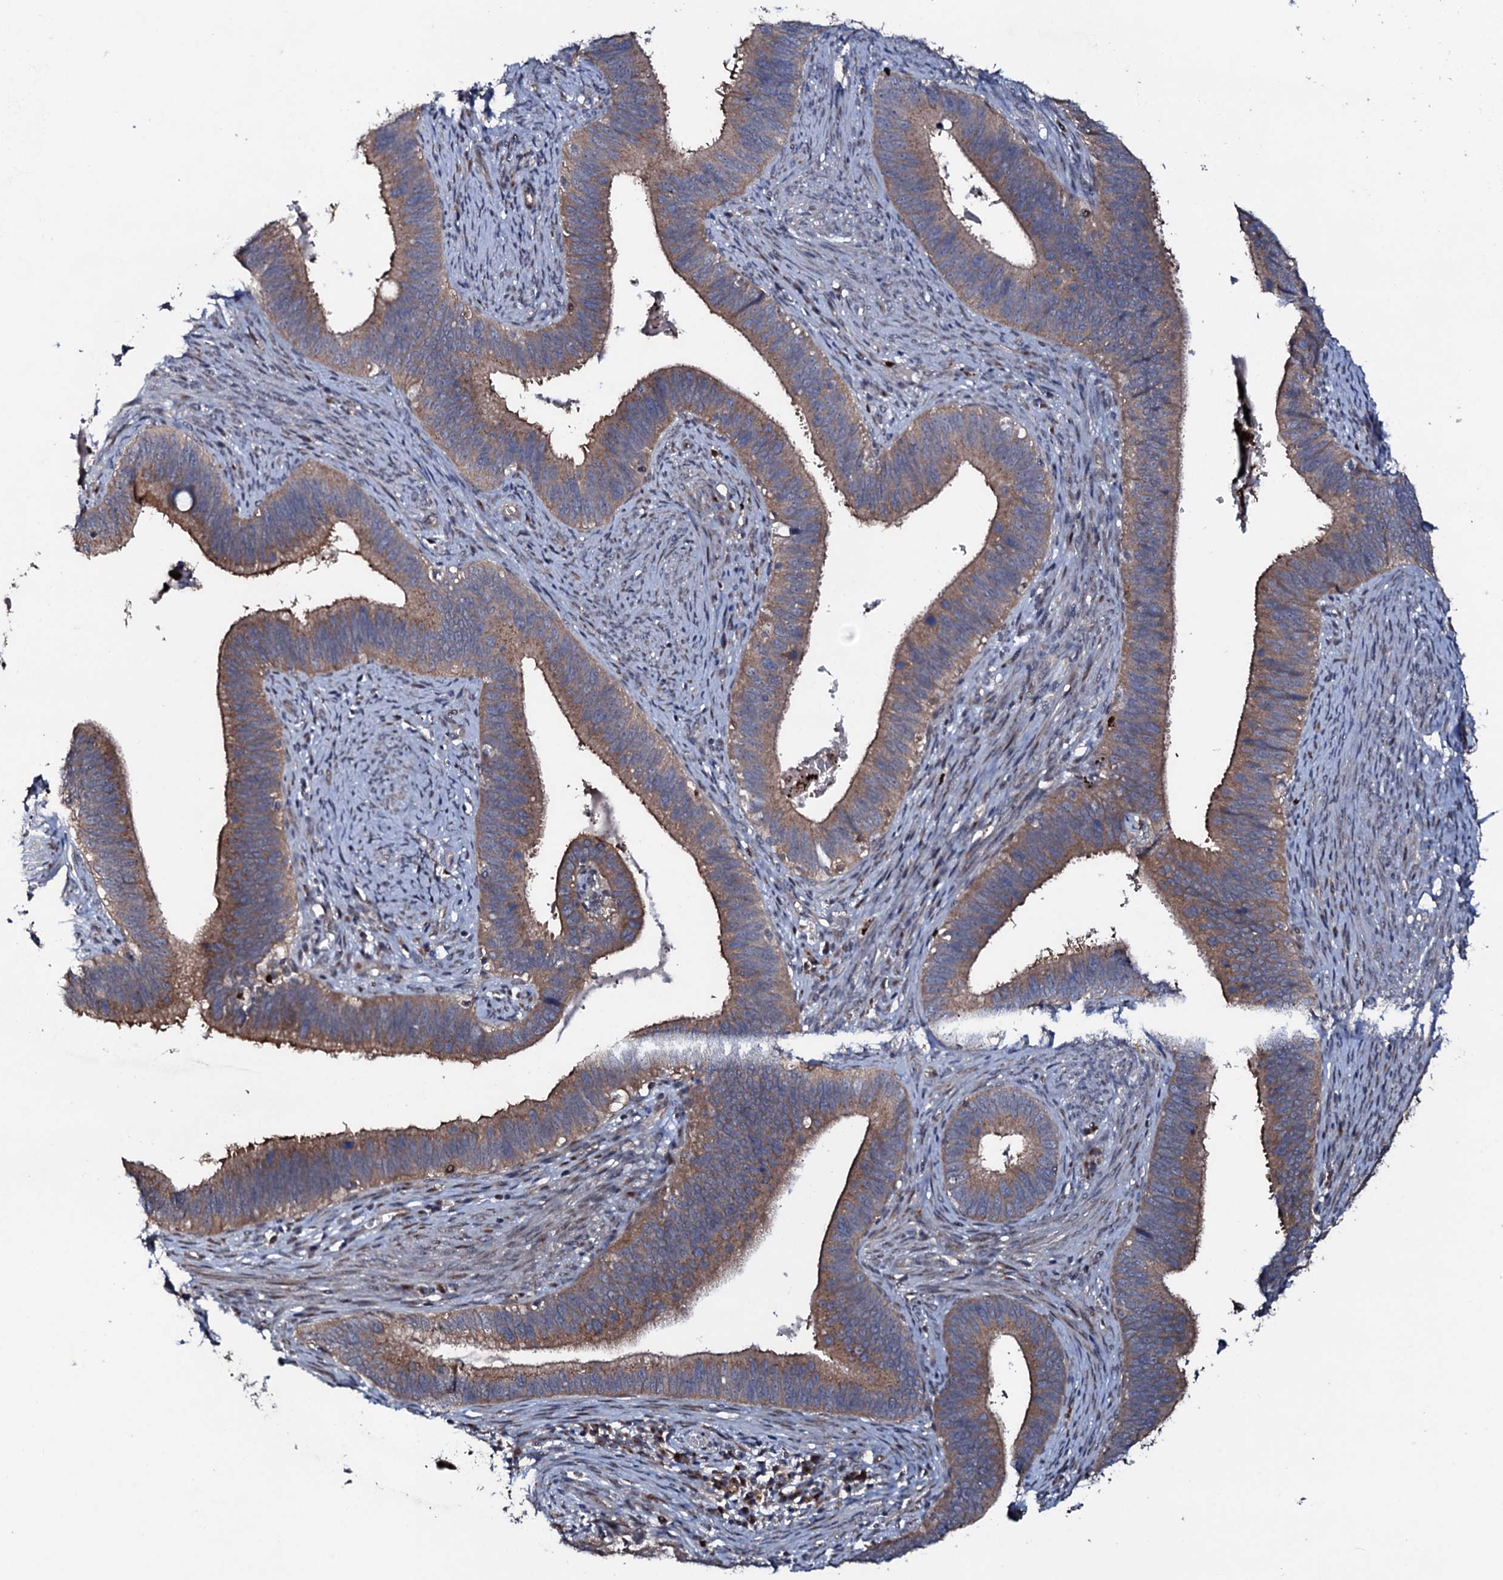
{"staining": {"intensity": "moderate", "quantity": ">75%", "location": "cytoplasmic/membranous"}, "tissue": "cervical cancer", "cell_type": "Tumor cells", "image_type": "cancer", "snomed": [{"axis": "morphology", "description": "Adenocarcinoma, NOS"}, {"axis": "topography", "description": "Cervix"}], "caption": "Cervical cancer was stained to show a protein in brown. There is medium levels of moderate cytoplasmic/membranous expression in about >75% of tumor cells.", "gene": "COG6", "patient": {"sex": "female", "age": 42}}